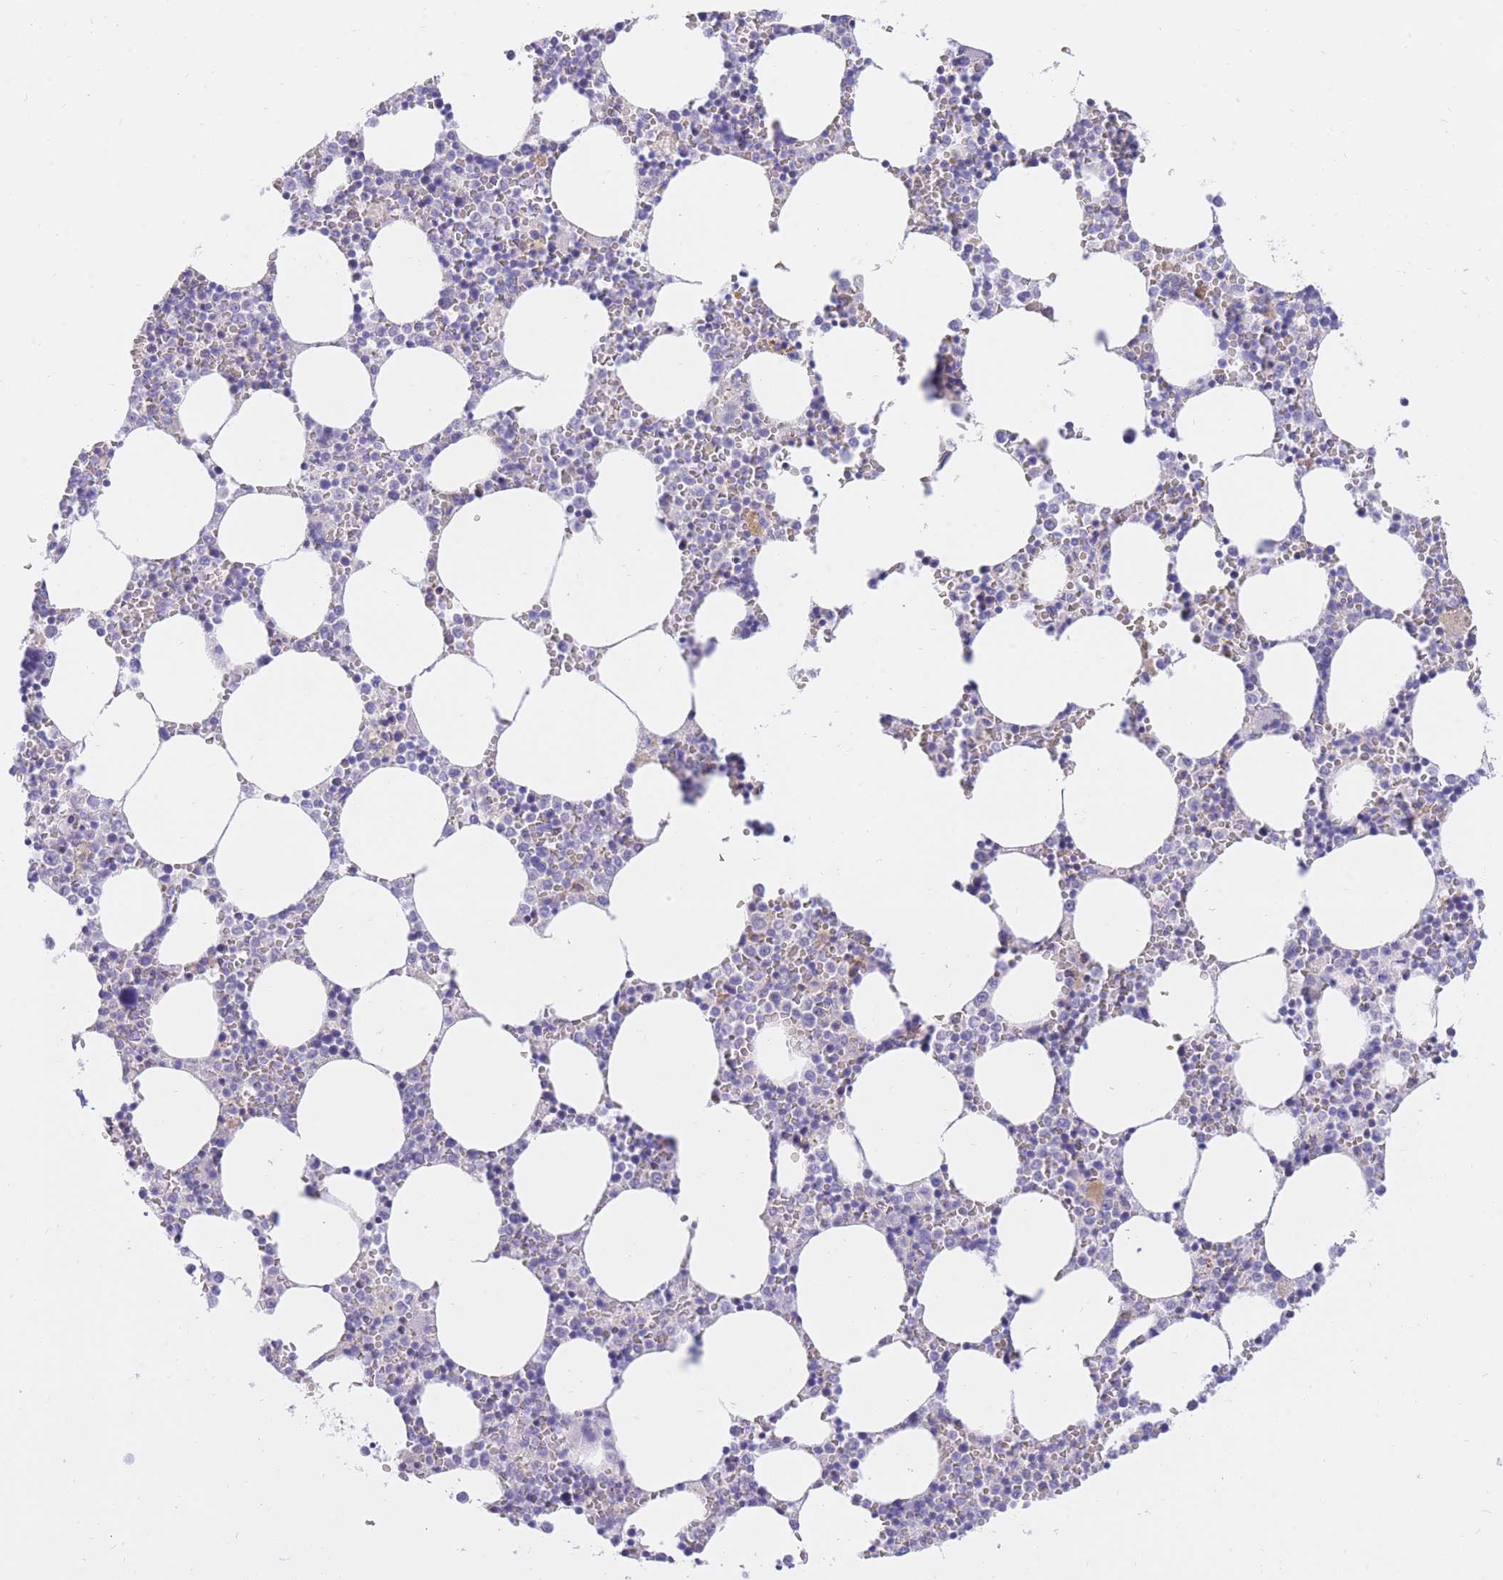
{"staining": {"intensity": "negative", "quantity": "none", "location": "none"}, "tissue": "bone marrow", "cell_type": "Hematopoietic cells", "image_type": "normal", "snomed": [{"axis": "morphology", "description": "Normal tissue, NOS"}, {"axis": "topography", "description": "Bone marrow"}], "caption": "Immunohistochemical staining of normal bone marrow reveals no significant staining in hematopoietic cells.", "gene": "SSUH2", "patient": {"sex": "female", "age": 64}}